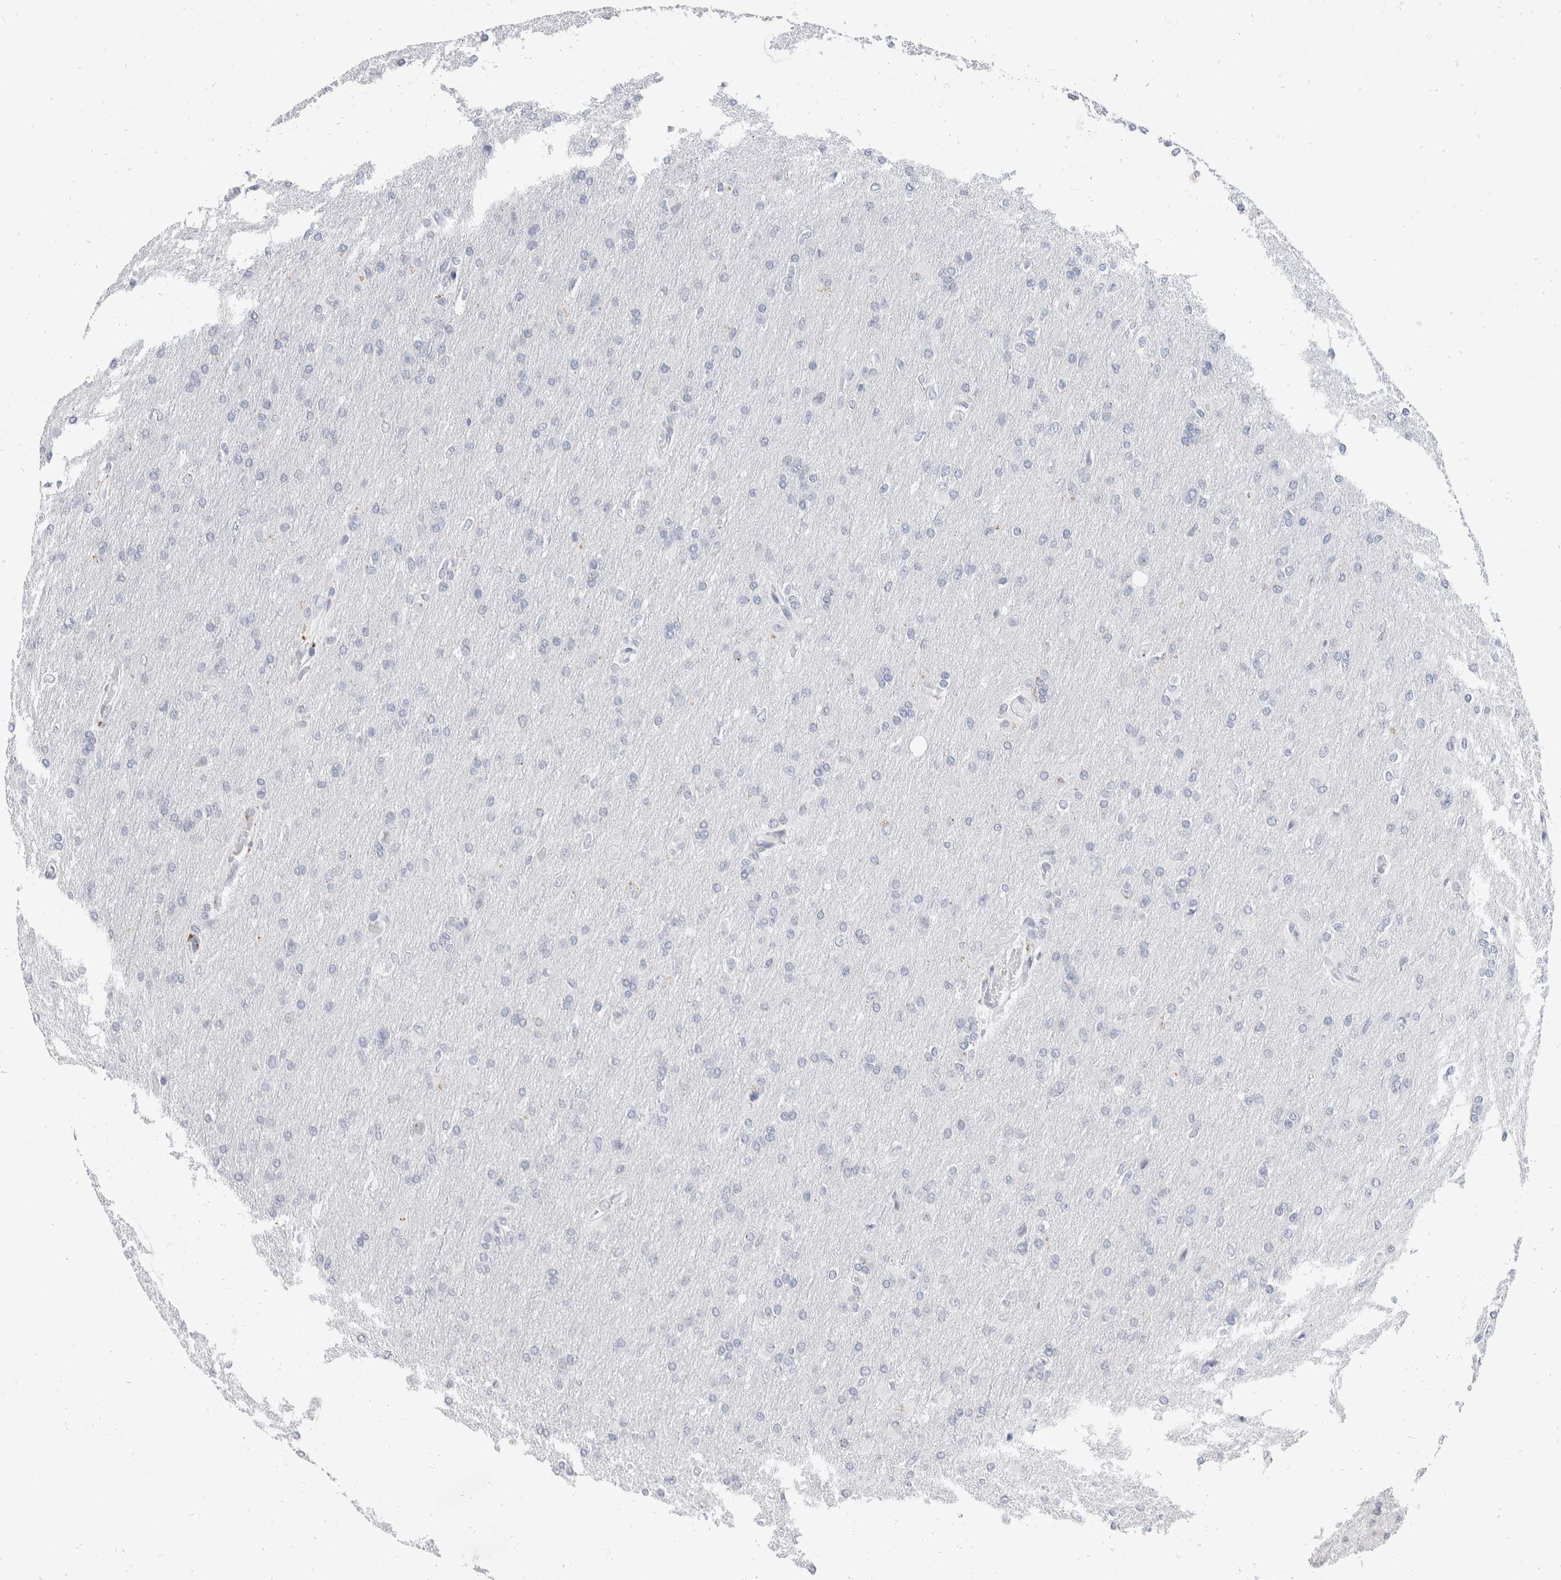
{"staining": {"intensity": "negative", "quantity": "none", "location": "none"}, "tissue": "glioma", "cell_type": "Tumor cells", "image_type": "cancer", "snomed": [{"axis": "morphology", "description": "Glioma, malignant, High grade"}, {"axis": "topography", "description": "Cerebral cortex"}], "caption": "Immunohistochemistry of human glioma displays no staining in tumor cells.", "gene": "CATSPERD", "patient": {"sex": "female", "age": 36}}